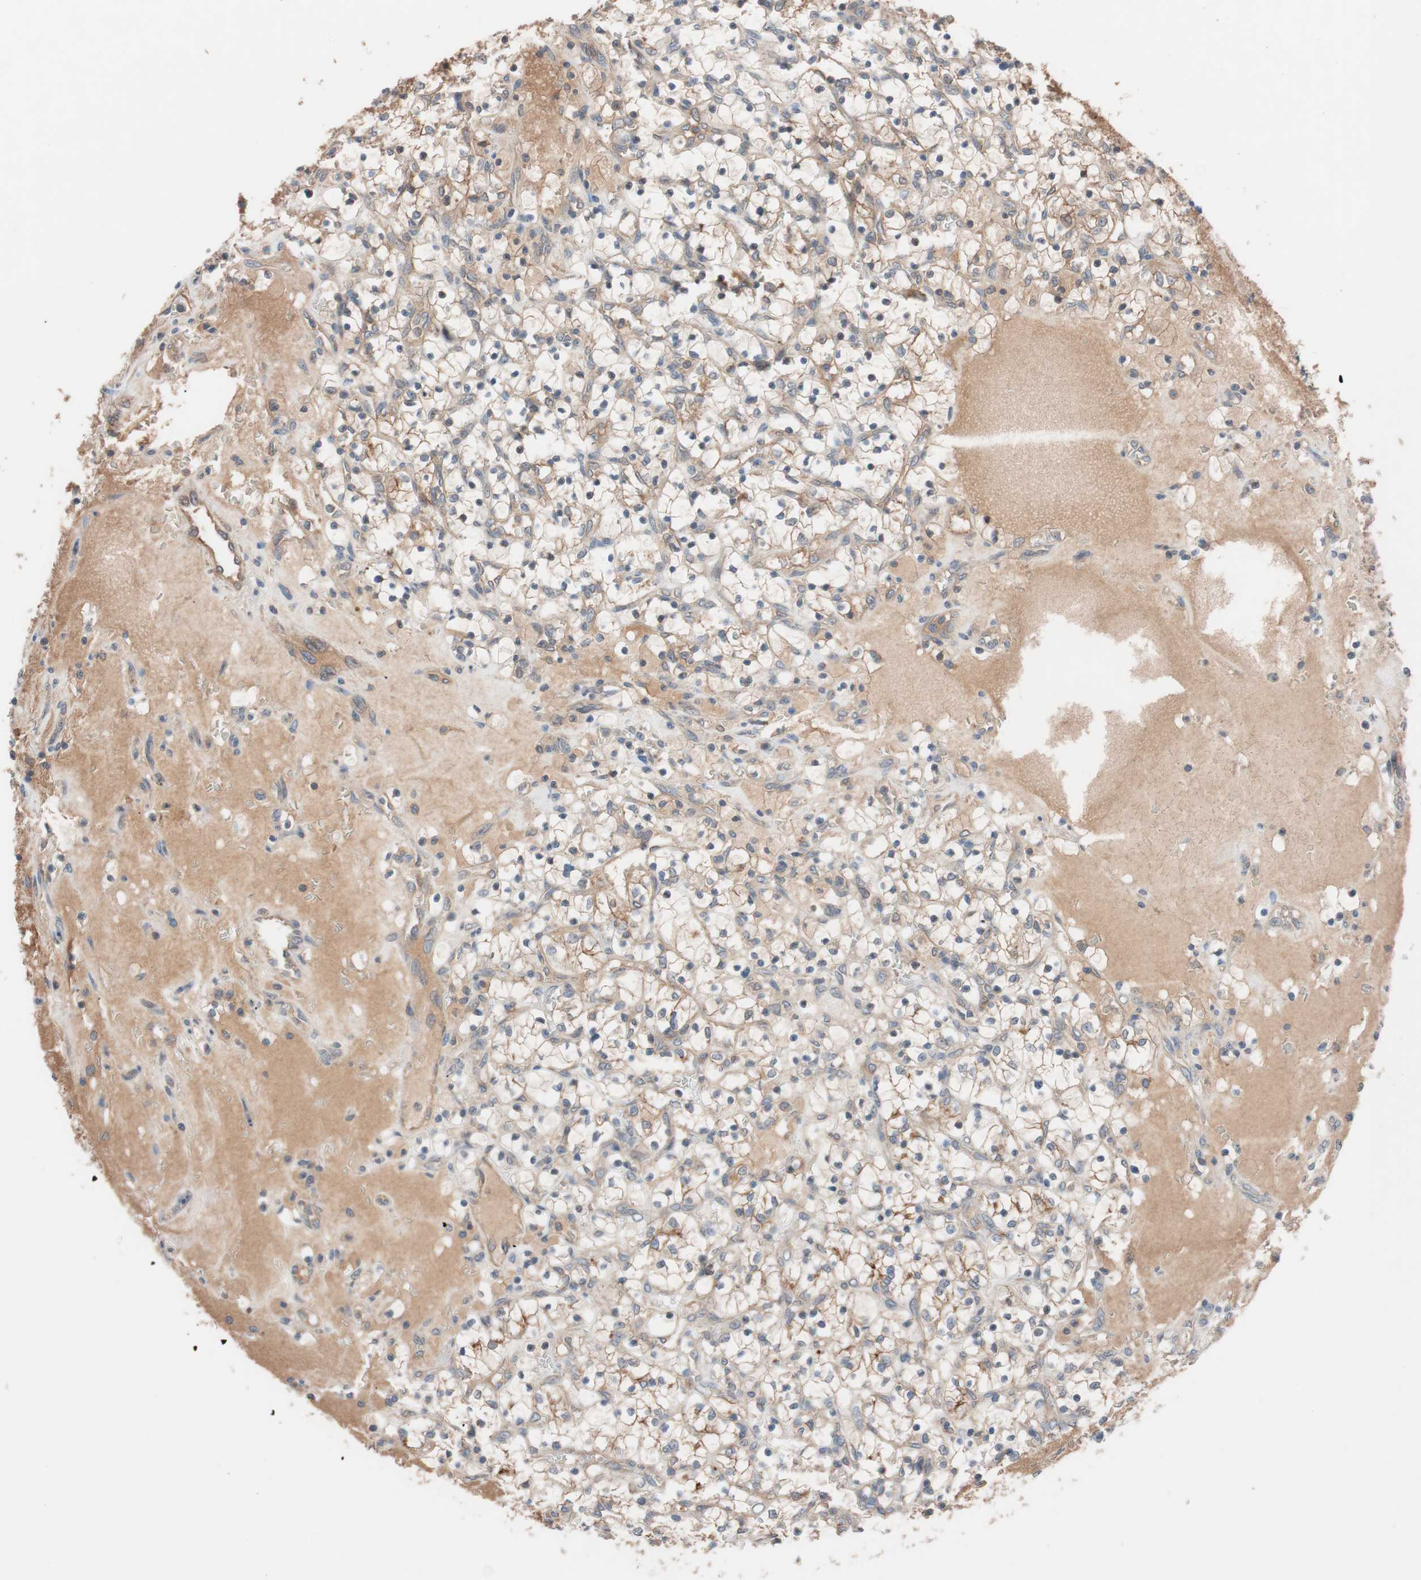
{"staining": {"intensity": "moderate", "quantity": ">75%", "location": "cytoplasmic/membranous"}, "tissue": "renal cancer", "cell_type": "Tumor cells", "image_type": "cancer", "snomed": [{"axis": "morphology", "description": "Adenocarcinoma, NOS"}, {"axis": "topography", "description": "Kidney"}], "caption": "A photomicrograph of renal cancer stained for a protein exhibits moderate cytoplasmic/membranous brown staining in tumor cells.", "gene": "SDC4", "patient": {"sex": "female", "age": 69}}